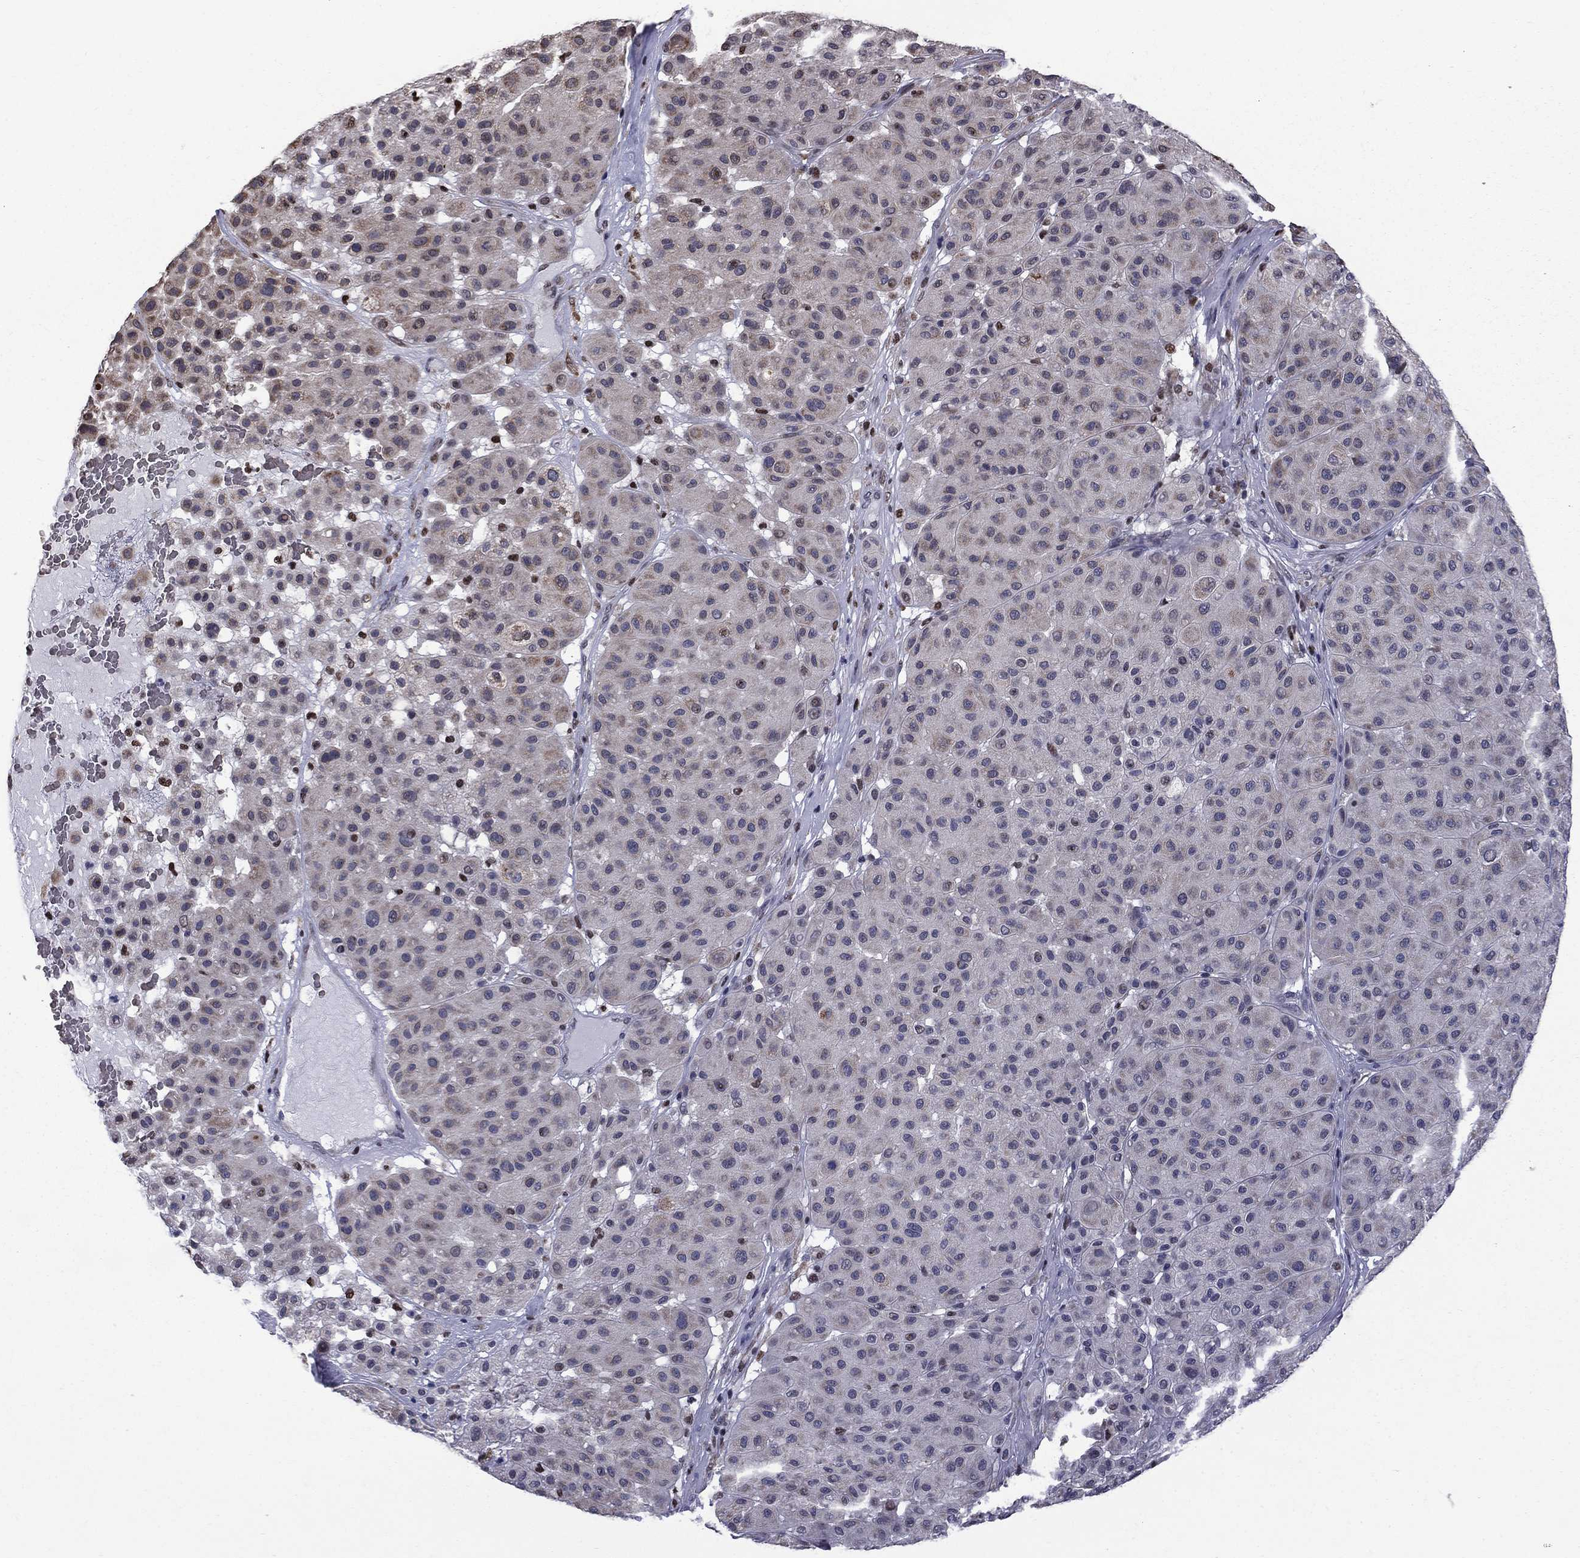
{"staining": {"intensity": "negative", "quantity": "none", "location": "none"}, "tissue": "melanoma", "cell_type": "Tumor cells", "image_type": "cancer", "snomed": [{"axis": "morphology", "description": "Malignant melanoma, Metastatic site"}, {"axis": "topography", "description": "Smooth muscle"}], "caption": "IHC photomicrograph of malignant melanoma (metastatic site) stained for a protein (brown), which displays no positivity in tumor cells.", "gene": "HSPB2", "patient": {"sex": "male", "age": 41}}